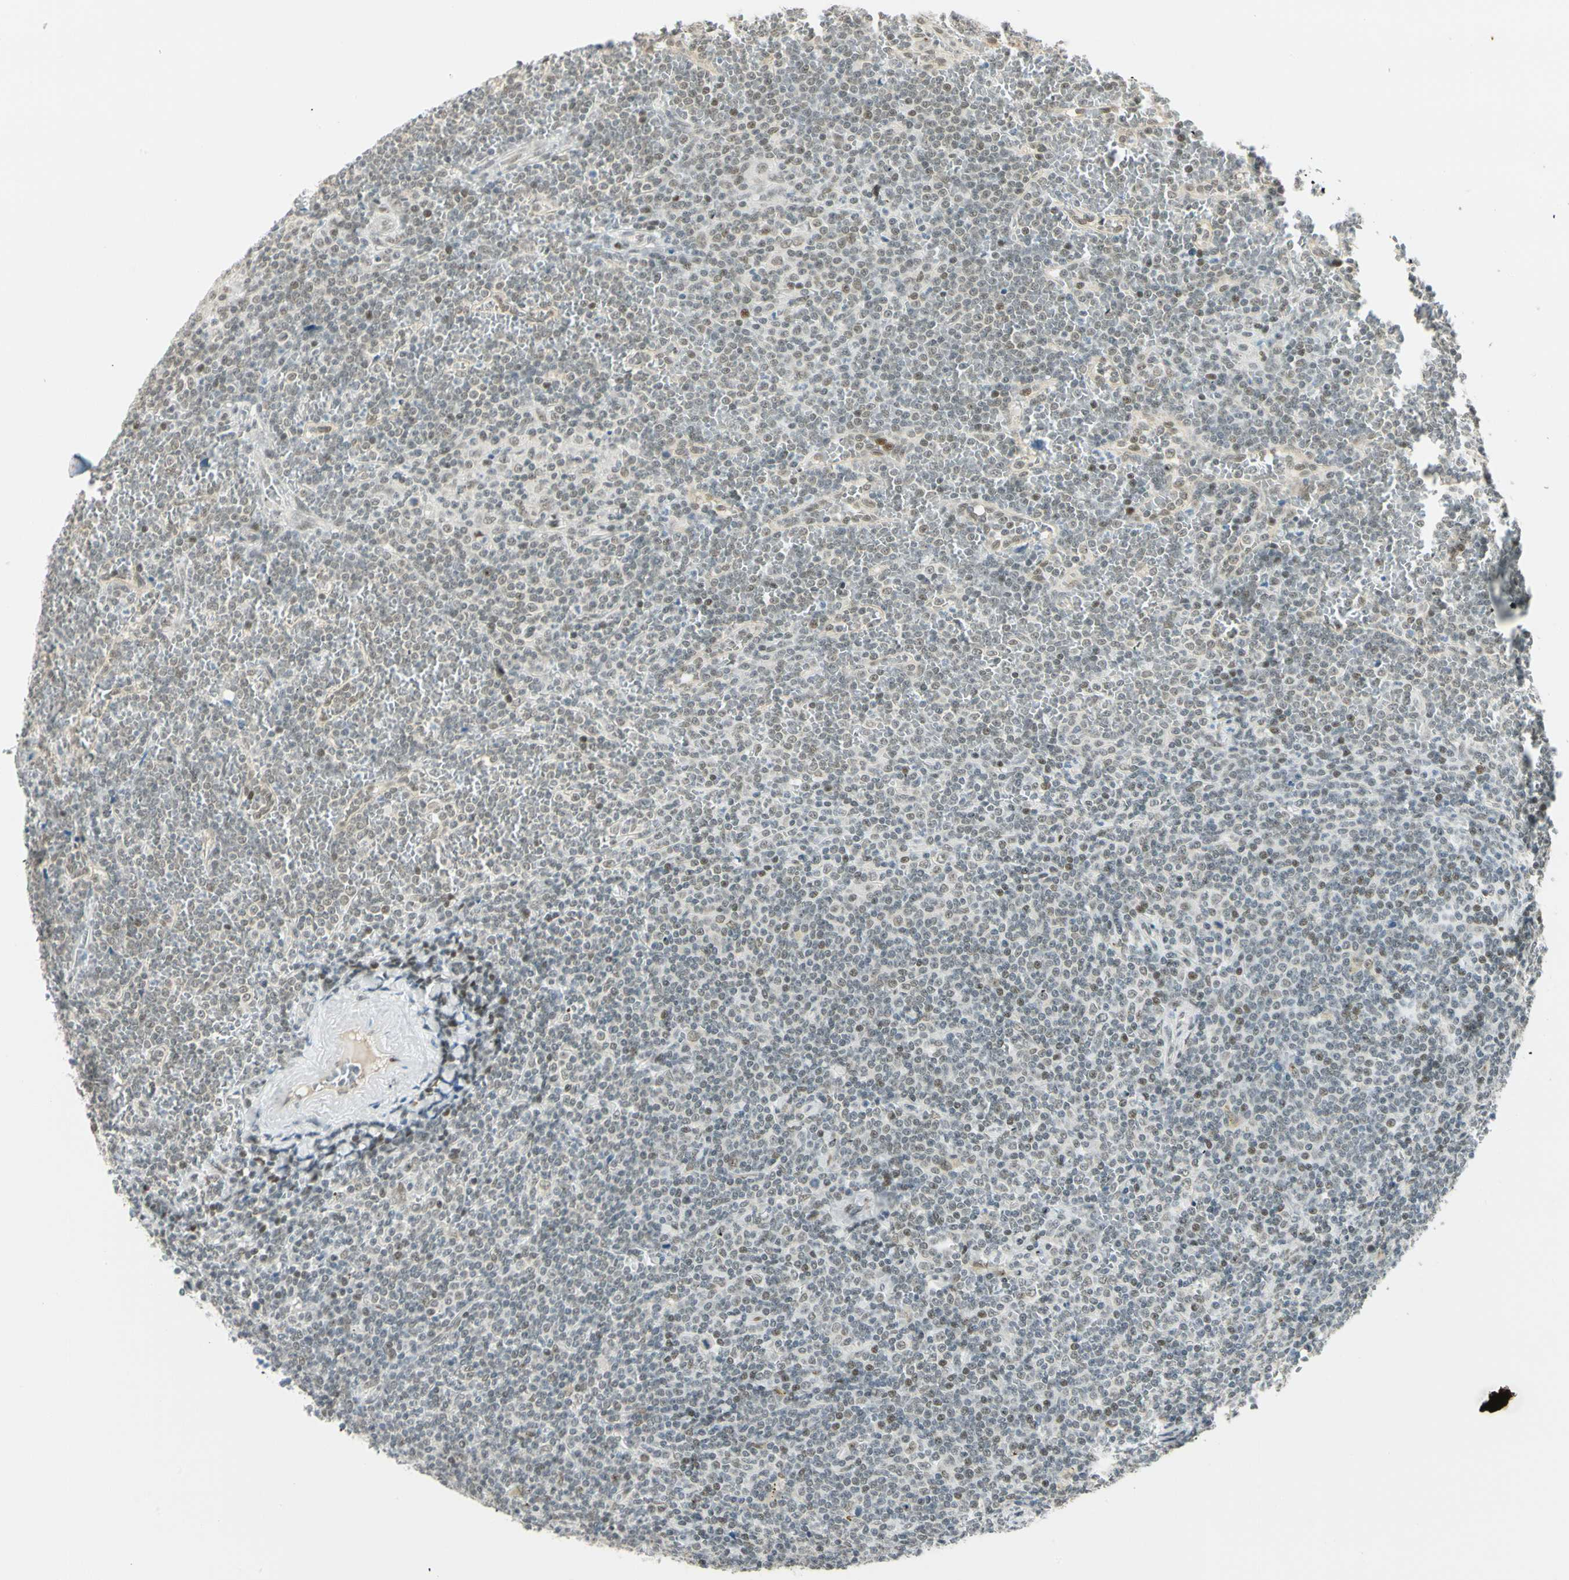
{"staining": {"intensity": "weak", "quantity": "25%-75%", "location": "nuclear"}, "tissue": "lymphoma", "cell_type": "Tumor cells", "image_type": "cancer", "snomed": [{"axis": "morphology", "description": "Malignant lymphoma, non-Hodgkin's type, Low grade"}, {"axis": "topography", "description": "Spleen"}], "caption": "Protein positivity by IHC reveals weak nuclear staining in approximately 25%-75% of tumor cells in low-grade malignant lymphoma, non-Hodgkin's type. The staining is performed using DAB brown chromogen to label protein expression. The nuclei are counter-stained blue using hematoxylin.", "gene": "NELFE", "patient": {"sex": "female", "age": 19}}